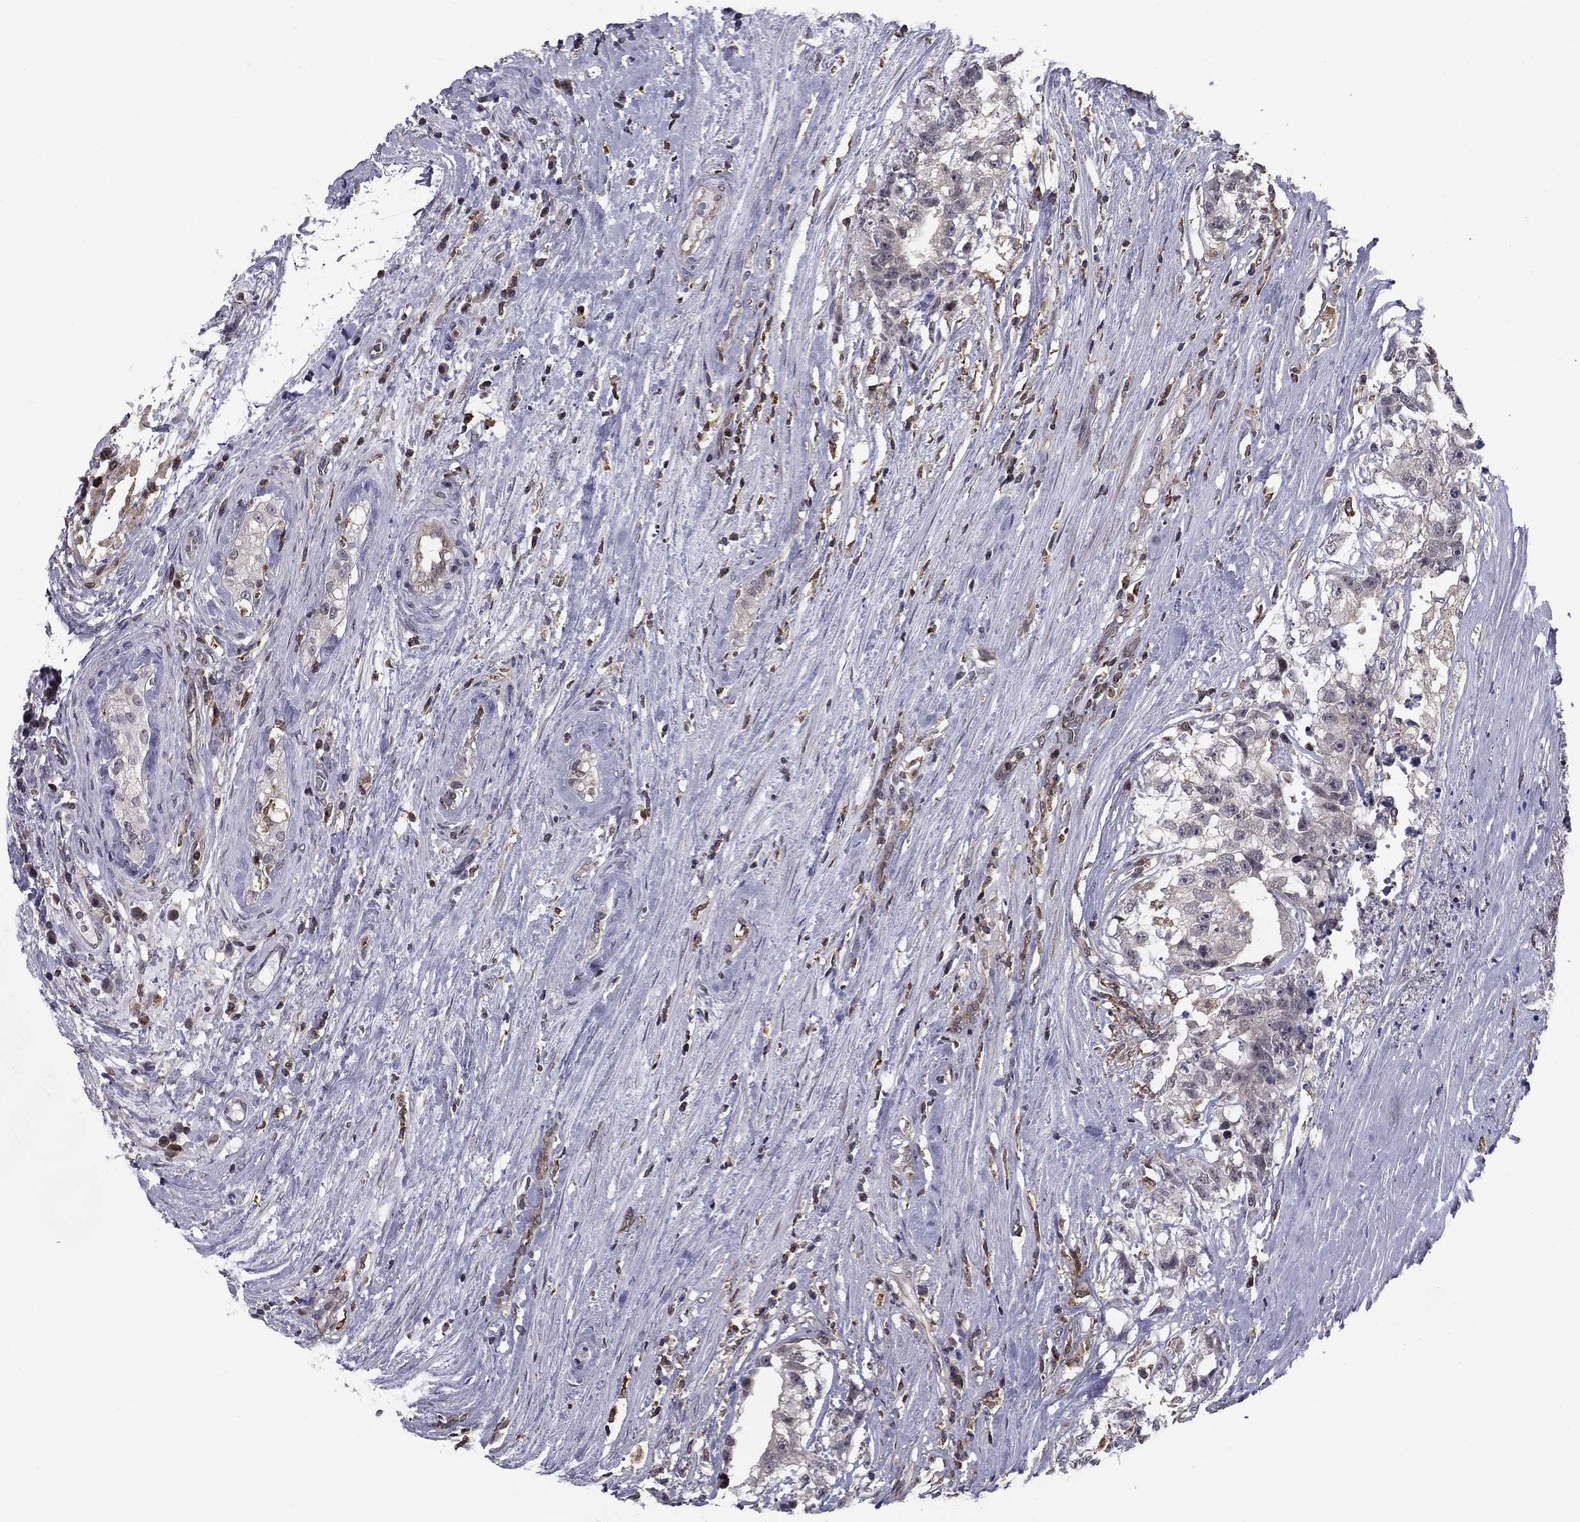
{"staining": {"intensity": "negative", "quantity": "none", "location": "none"}, "tissue": "testis cancer", "cell_type": "Tumor cells", "image_type": "cancer", "snomed": [{"axis": "morphology", "description": "Seminoma, NOS"}, {"axis": "morphology", "description": "Carcinoma, Embryonal, NOS"}, {"axis": "topography", "description": "Testis"}], "caption": "DAB immunohistochemical staining of human testis cancer (seminoma) shows no significant expression in tumor cells.", "gene": "PLCB2", "patient": {"sex": "male", "age": 41}}